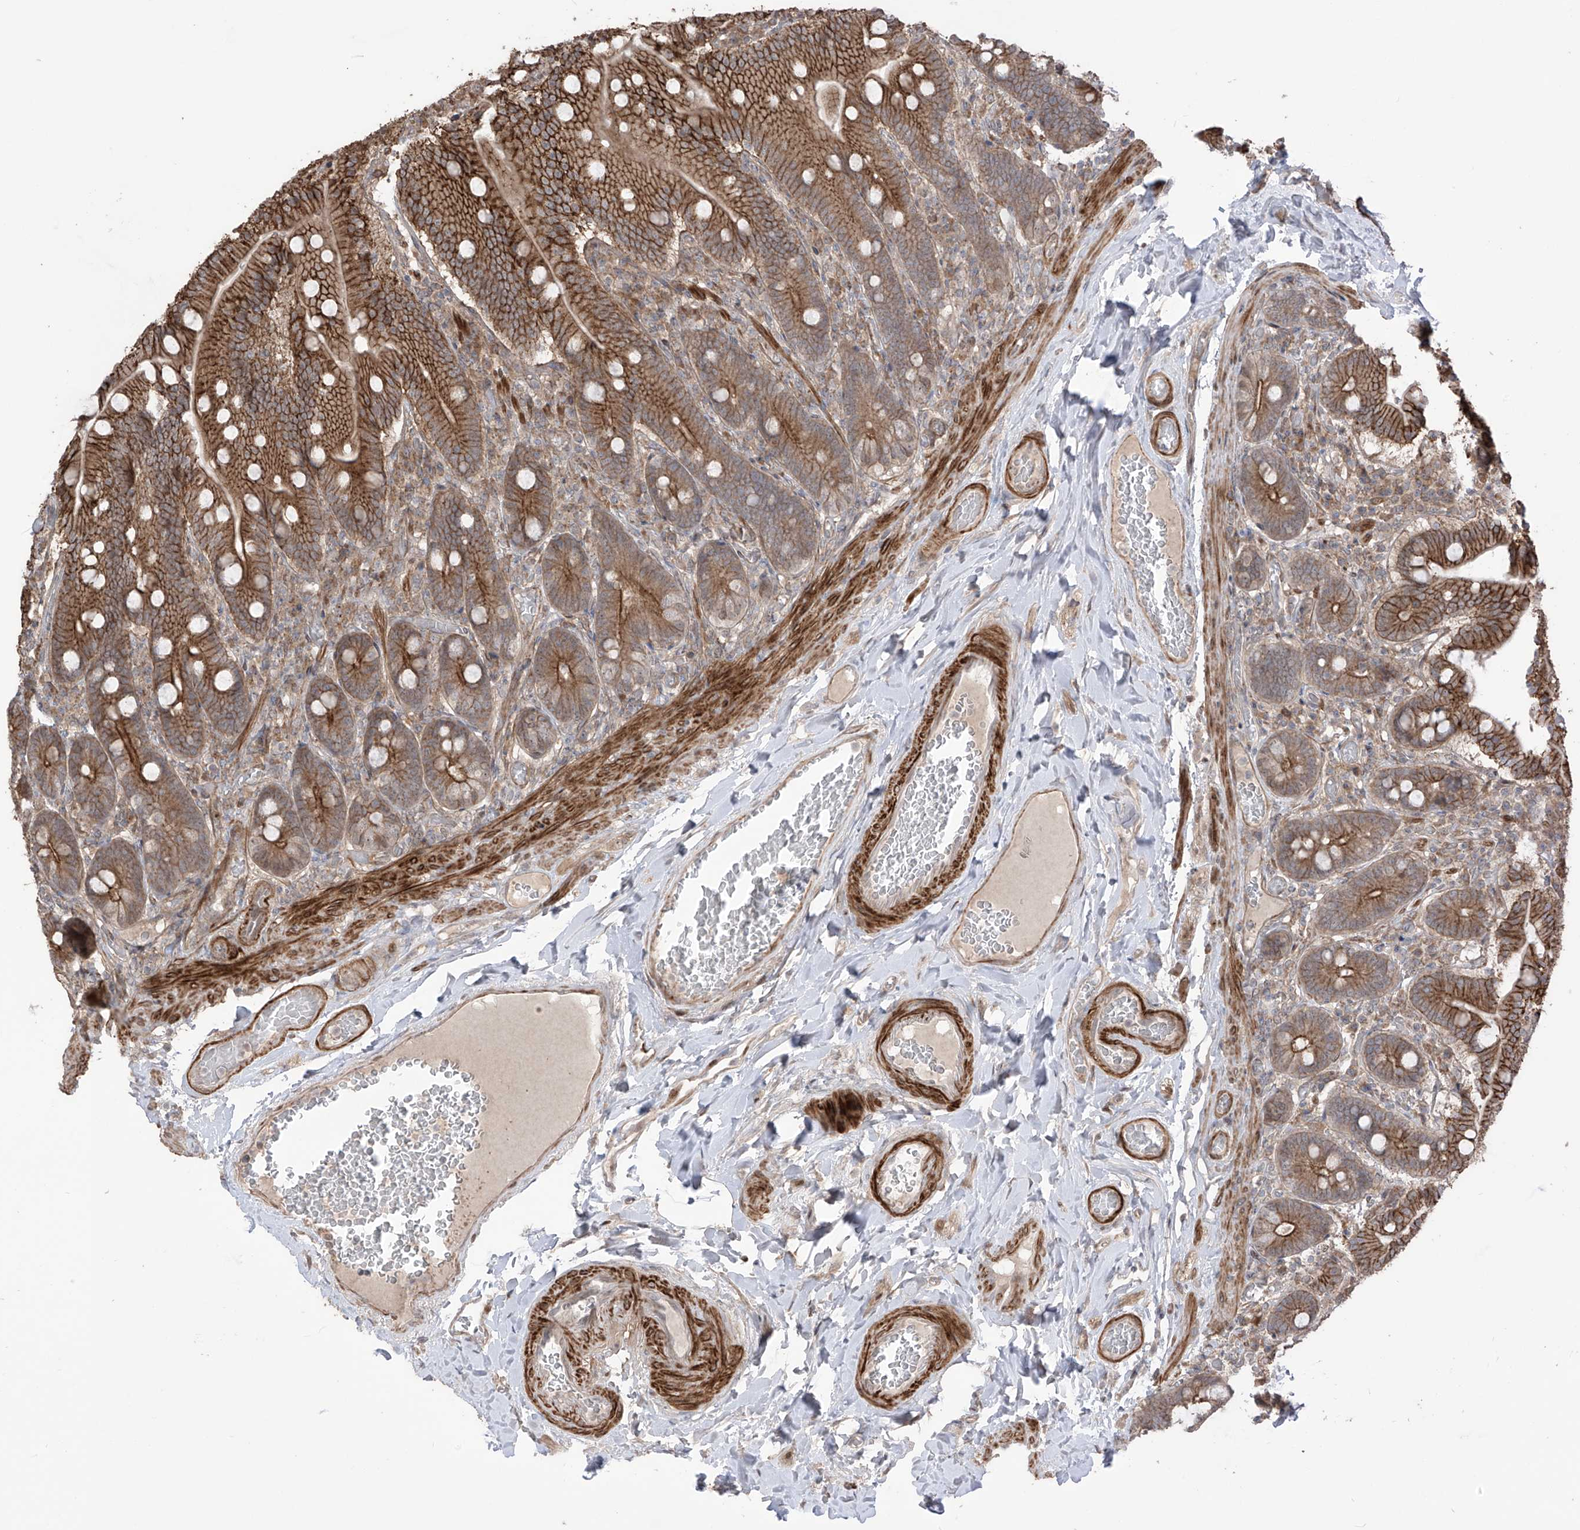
{"staining": {"intensity": "strong", "quantity": ">75%", "location": "cytoplasmic/membranous"}, "tissue": "duodenum", "cell_type": "Glandular cells", "image_type": "normal", "snomed": [{"axis": "morphology", "description": "Normal tissue, NOS"}, {"axis": "topography", "description": "Duodenum"}], "caption": "Immunohistochemistry (IHC) micrograph of benign human duodenum stained for a protein (brown), which shows high levels of strong cytoplasmic/membranous positivity in approximately >75% of glandular cells.", "gene": "LRRC74A", "patient": {"sex": "female", "age": 62}}